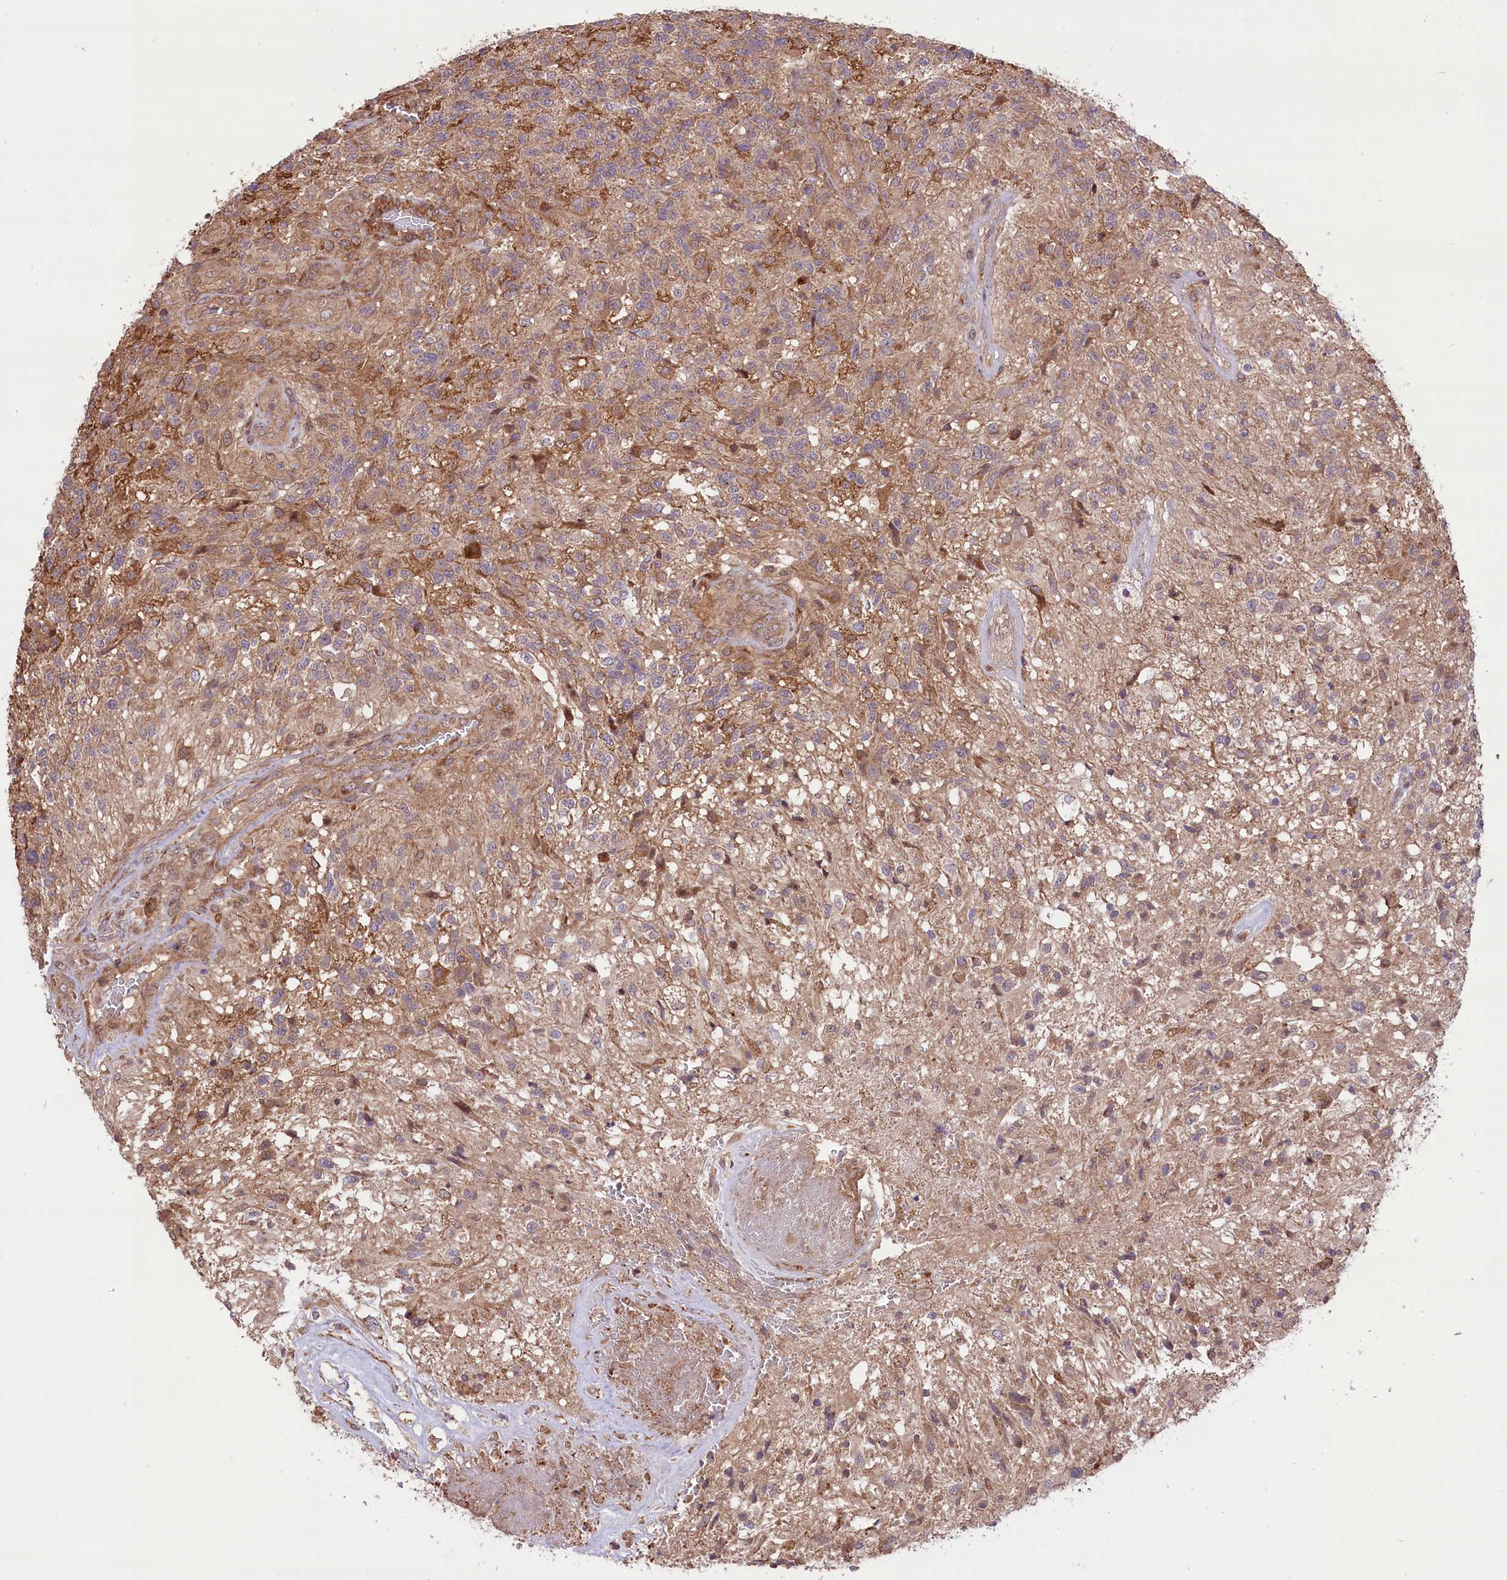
{"staining": {"intensity": "moderate", "quantity": "25%-75%", "location": "cytoplasmic/membranous"}, "tissue": "glioma", "cell_type": "Tumor cells", "image_type": "cancer", "snomed": [{"axis": "morphology", "description": "Glioma, malignant, High grade"}, {"axis": "topography", "description": "Brain"}], "caption": "Protein expression by immunohistochemistry shows moderate cytoplasmic/membranous expression in approximately 25%-75% of tumor cells in glioma.", "gene": "HDAC5", "patient": {"sex": "male", "age": 56}}